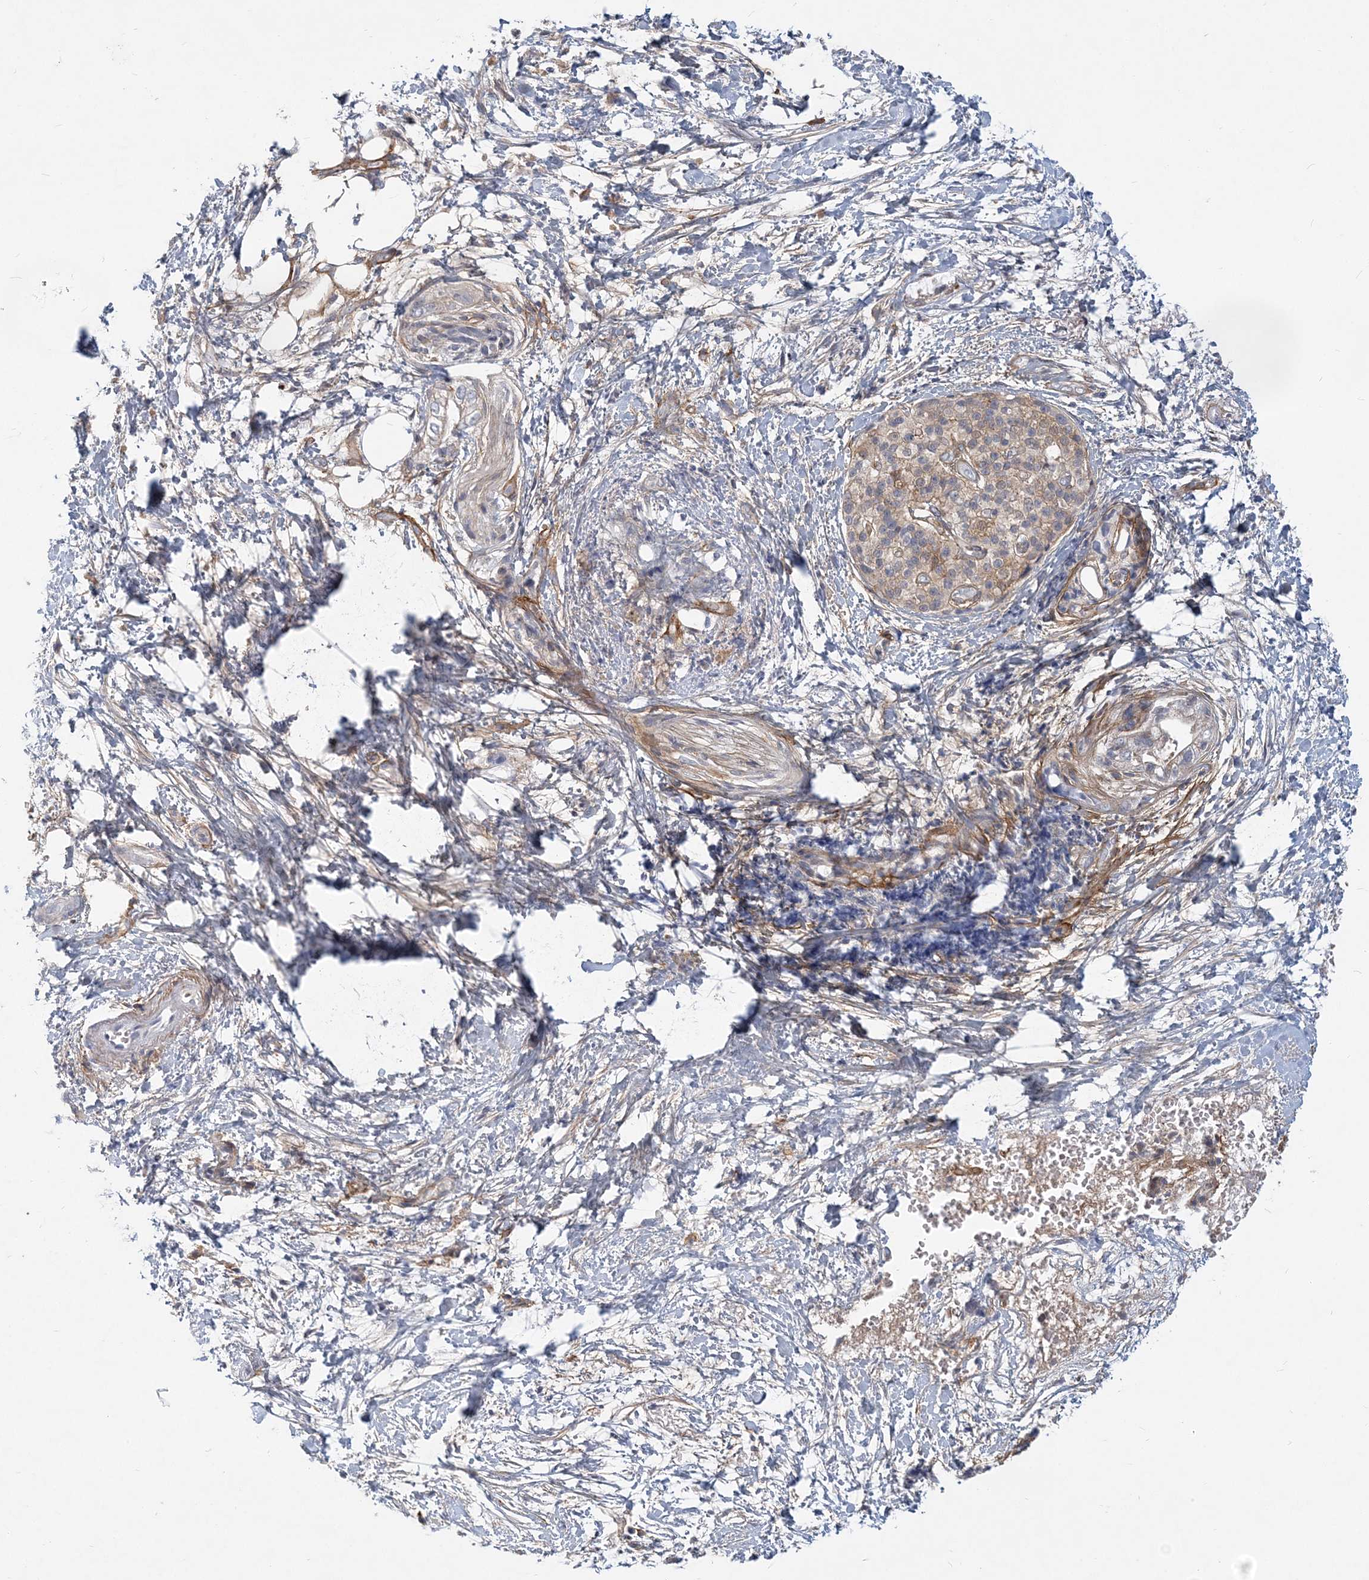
{"staining": {"intensity": "weak", "quantity": "<25%", "location": "cytoplasmic/membranous"}, "tissue": "pancreatic cancer", "cell_type": "Tumor cells", "image_type": "cancer", "snomed": [{"axis": "morphology", "description": "Adenocarcinoma, NOS"}, {"axis": "topography", "description": "Pancreas"}], "caption": "This is an immunohistochemistry micrograph of human pancreatic adenocarcinoma. There is no staining in tumor cells.", "gene": "GMPPA", "patient": {"sex": "male", "age": 68}}